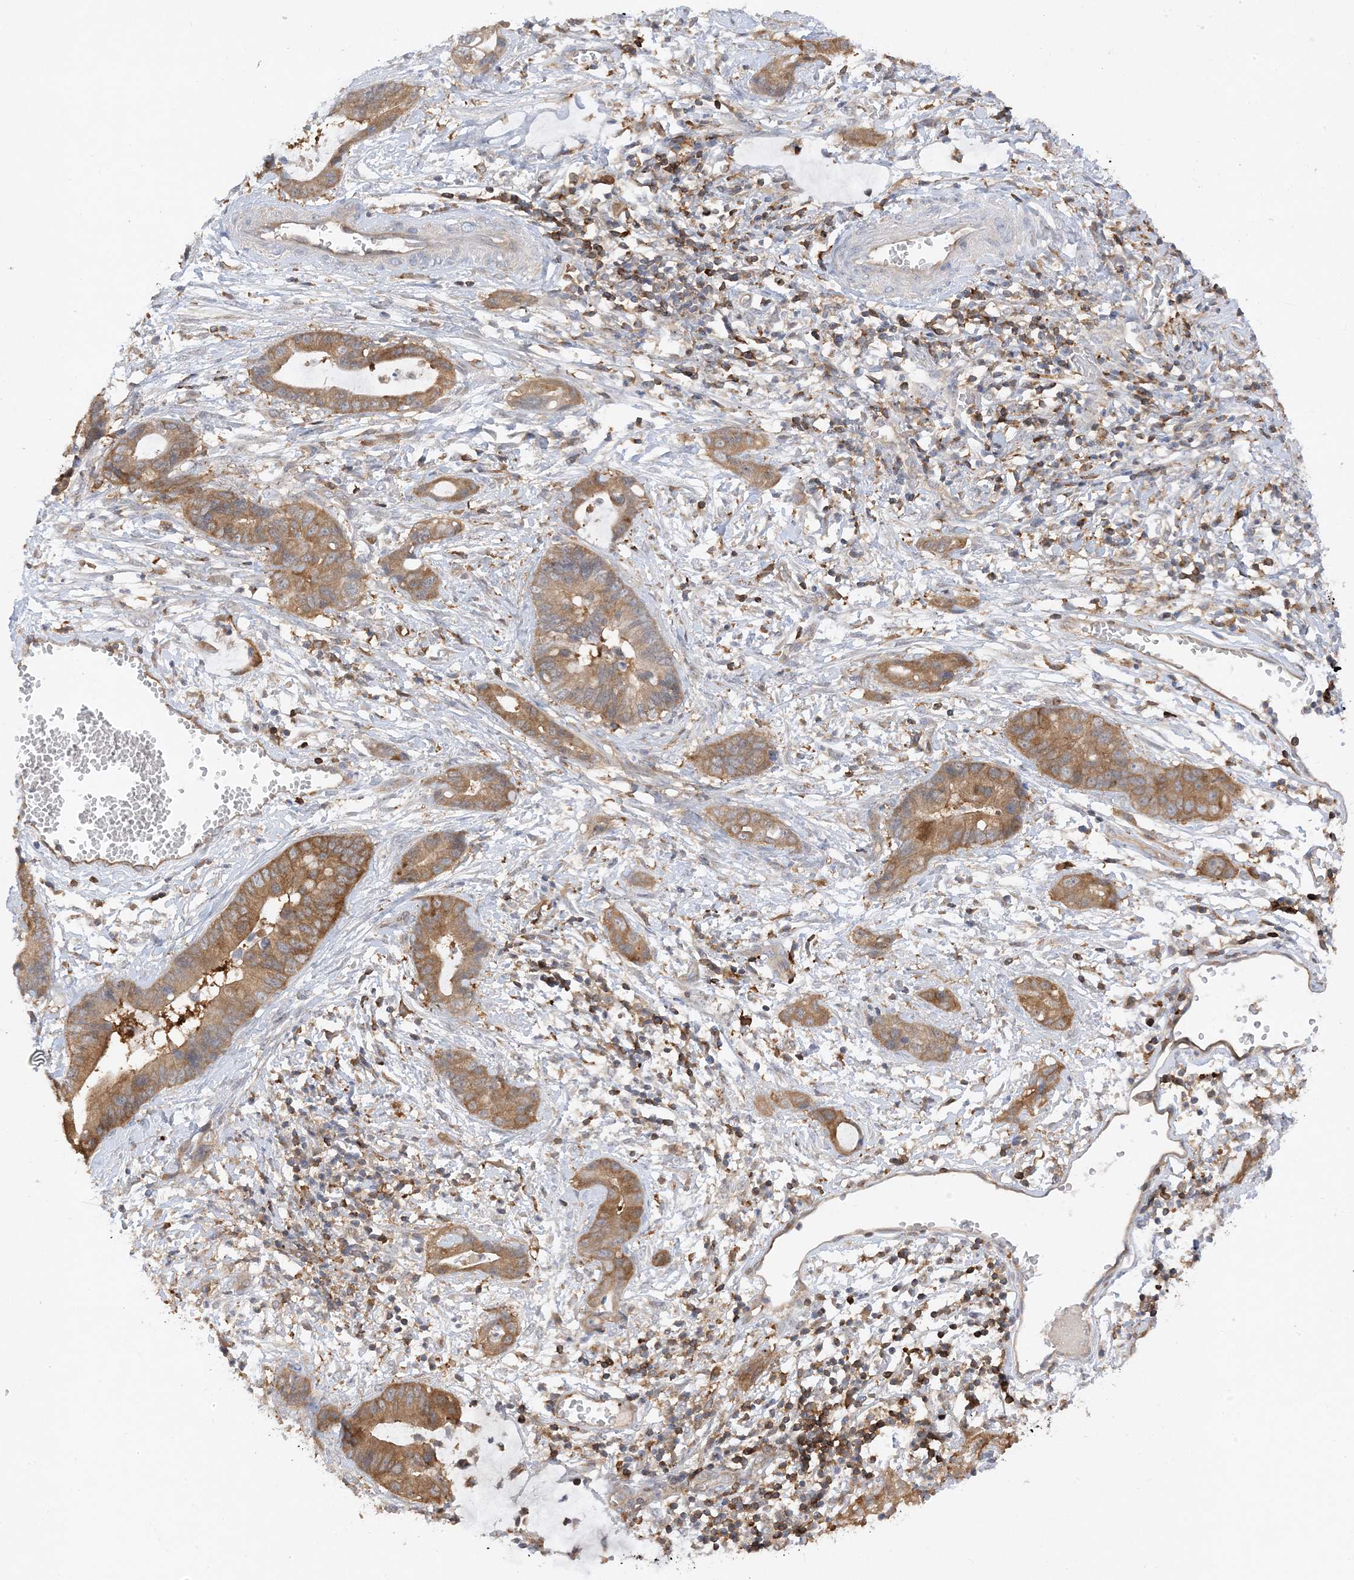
{"staining": {"intensity": "moderate", "quantity": ">75%", "location": "cytoplasmic/membranous"}, "tissue": "cervical cancer", "cell_type": "Tumor cells", "image_type": "cancer", "snomed": [{"axis": "morphology", "description": "Adenocarcinoma, NOS"}, {"axis": "topography", "description": "Cervix"}], "caption": "Immunohistochemistry of human cervical cancer demonstrates medium levels of moderate cytoplasmic/membranous staining in about >75% of tumor cells.", "gene": "PHACTR2", "patient": {"sex": "female", "age": 44}}